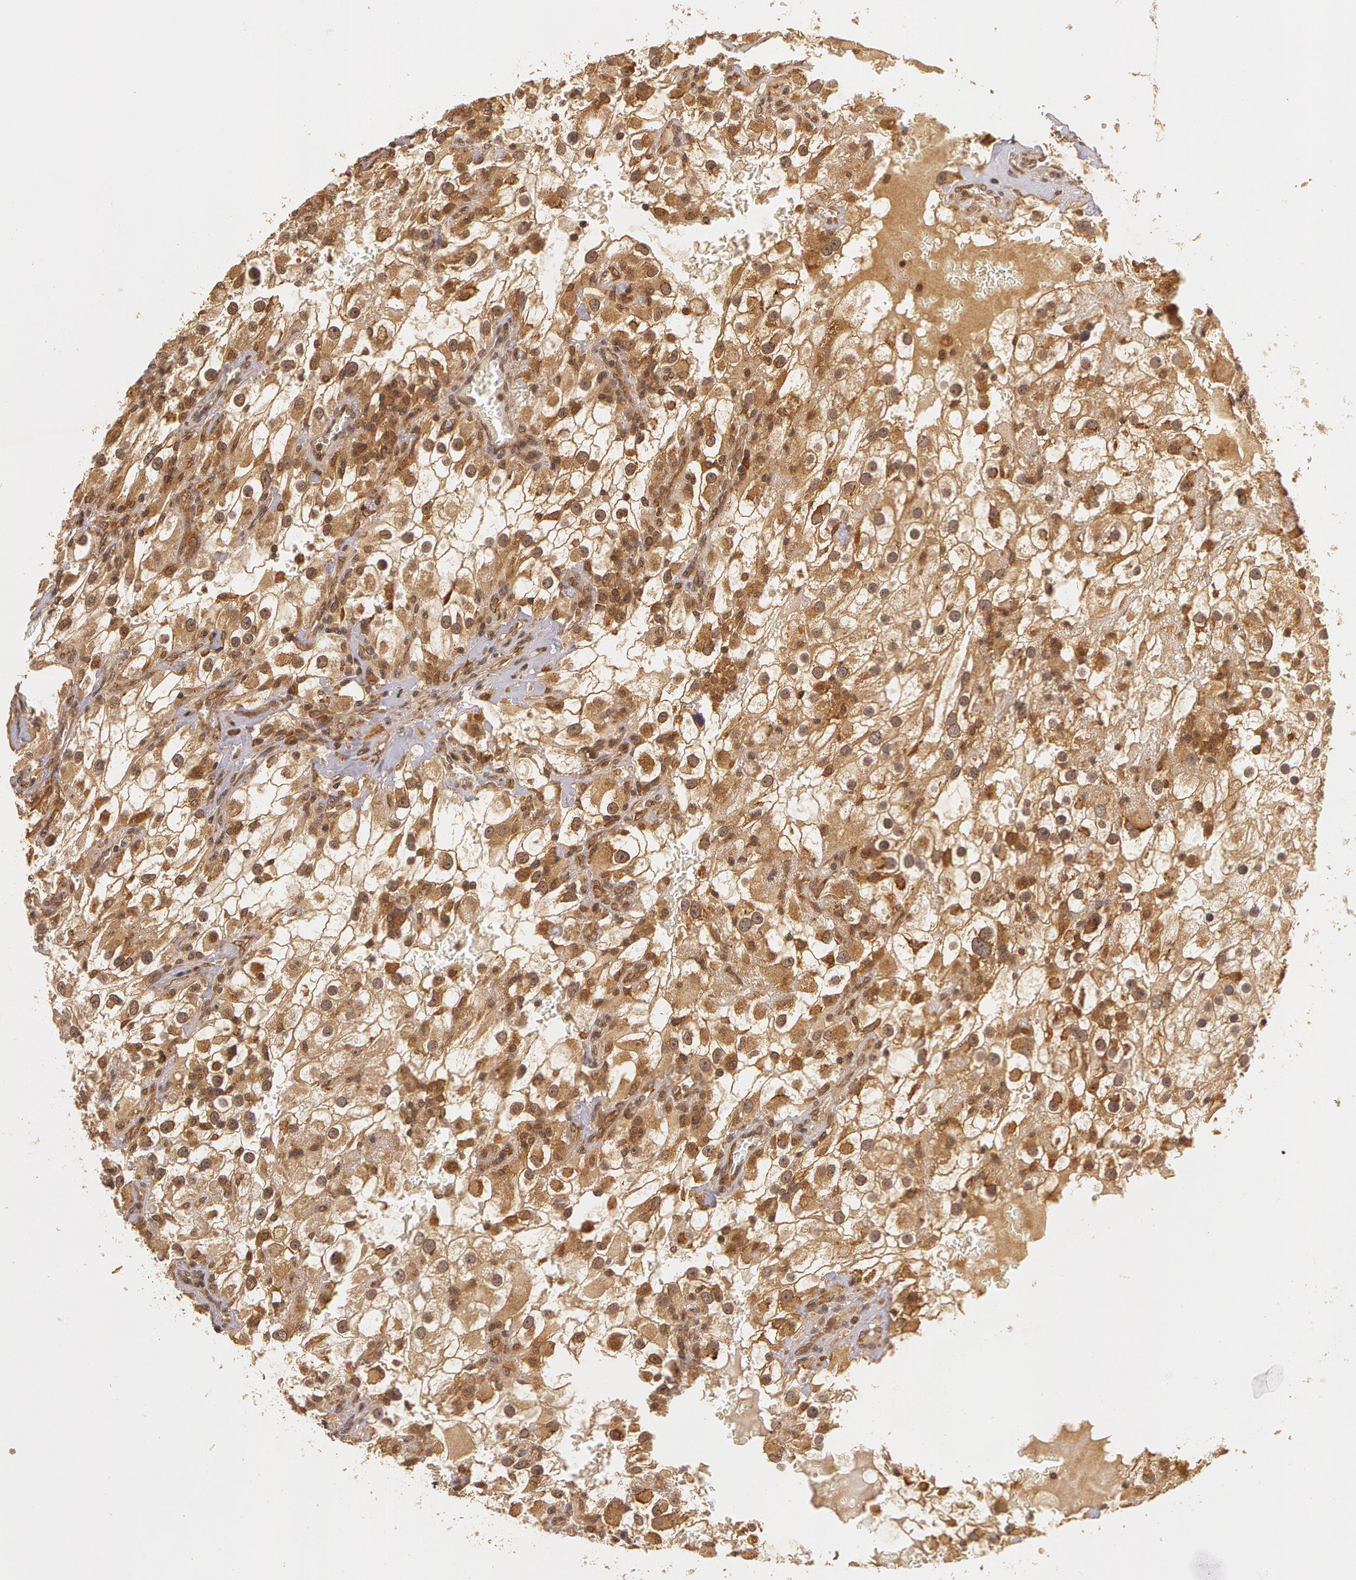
{"staining": {"intensity": "strong", "quantity": ">75%", "location": "cytoplasmic/membranous"}, "tissue": "renal cancer", "cell_type": "Tumor cells", "image_type": "cancer", "snomed": [{"axis": "morphology", "description": "Adenocarcinoma, NOS"}, {"axis": "topography", "description": "Kidney"}], "caption": "The immunohistochemical stain labels strong cytoplasmic/membranous staining in tumor cells of adenocarcinoma (renal) tissue.", "gene": "ASCC2", "patient": {"sex": "female", "age": 52}}